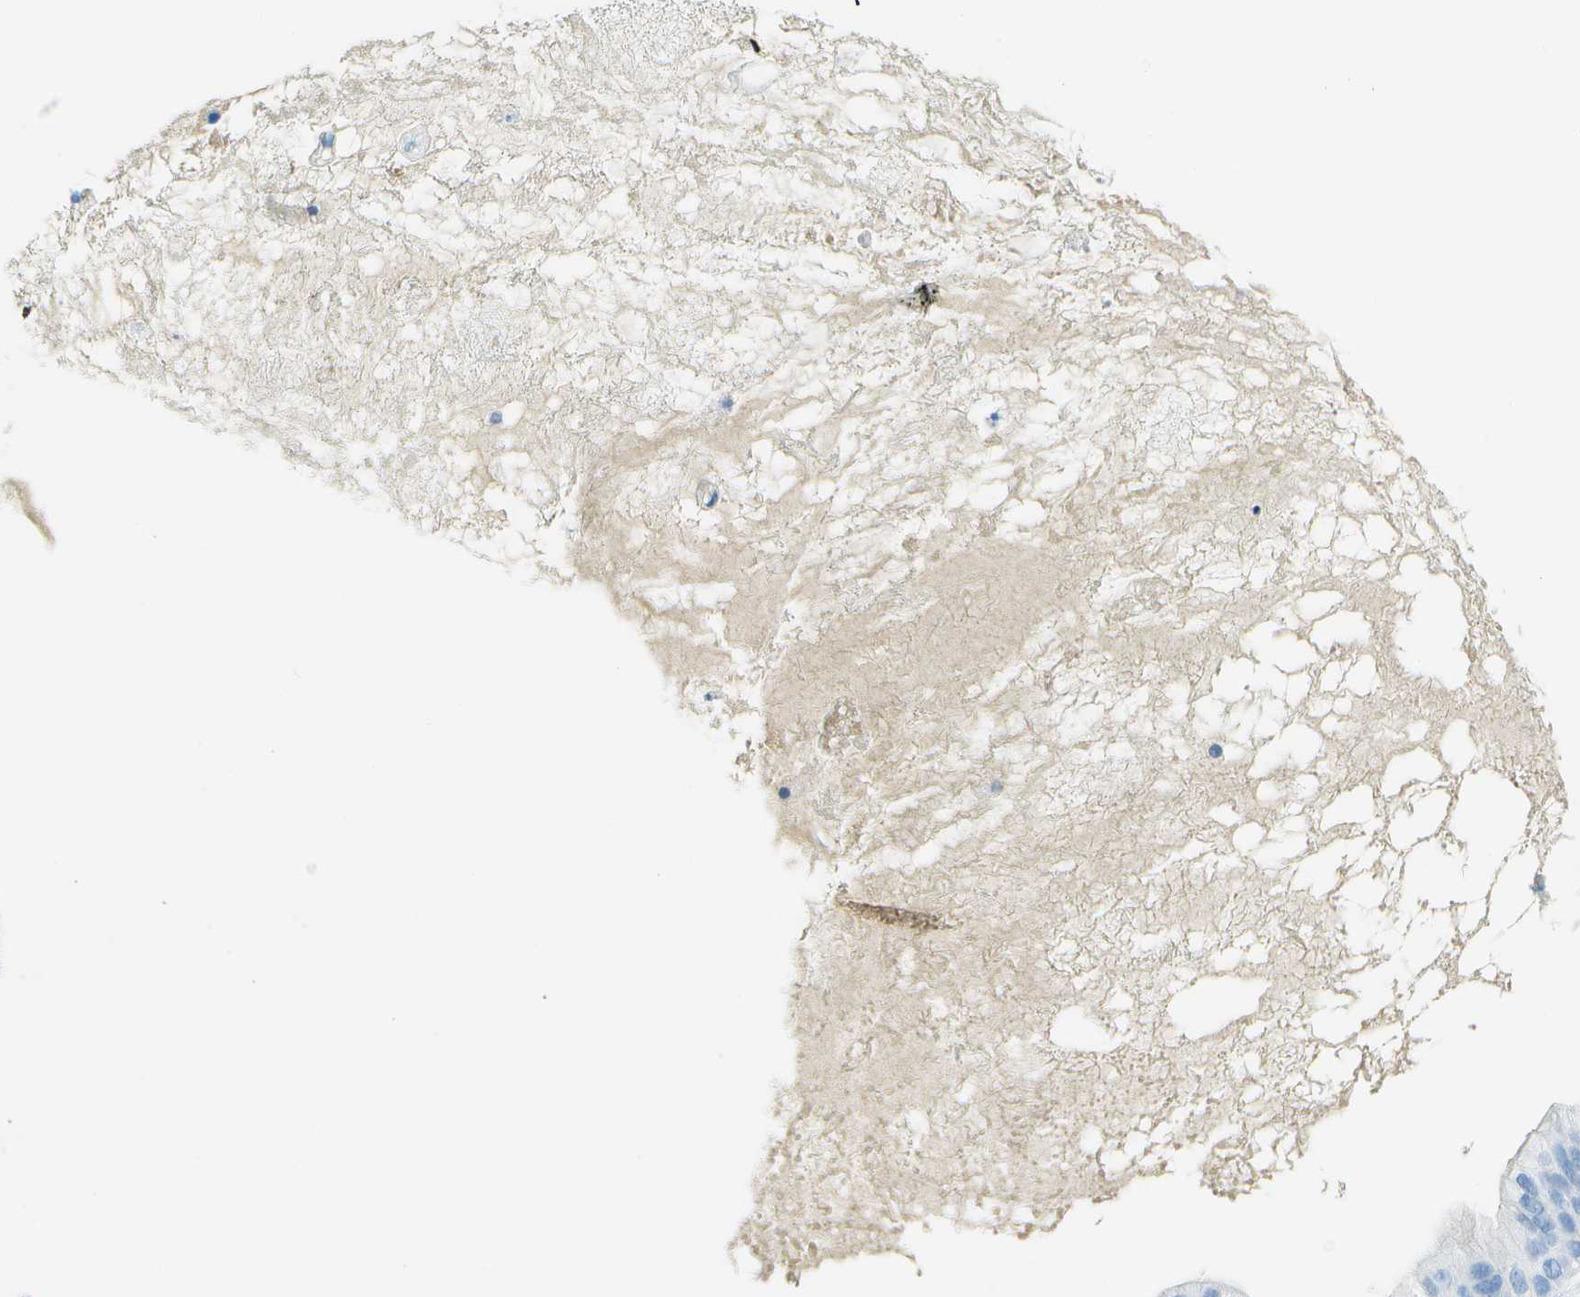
{"staining": {"intensity": "negative", "quantity": "none", "location": "none"}, "tissue": "ovarian cancer", "cell_type": "Tumor cells", "image_type": "cancer", "snomed": [{"axis": "morphology", "description": "Cystadenocarcinoma, mucinous, NOS"}, {"axis": "topography", "description": "Ovary"}], "caption": "Immunohistochemistry image of neoplastic tissue: ovarian cancer (mucinous cystadenocarcinoma) stained with DAB (3,3'-diaminobenzidine) shows no significant protein expression in tumor cells.", "gene": "C1S", "patient": {"sex": "female", "age": 80}}